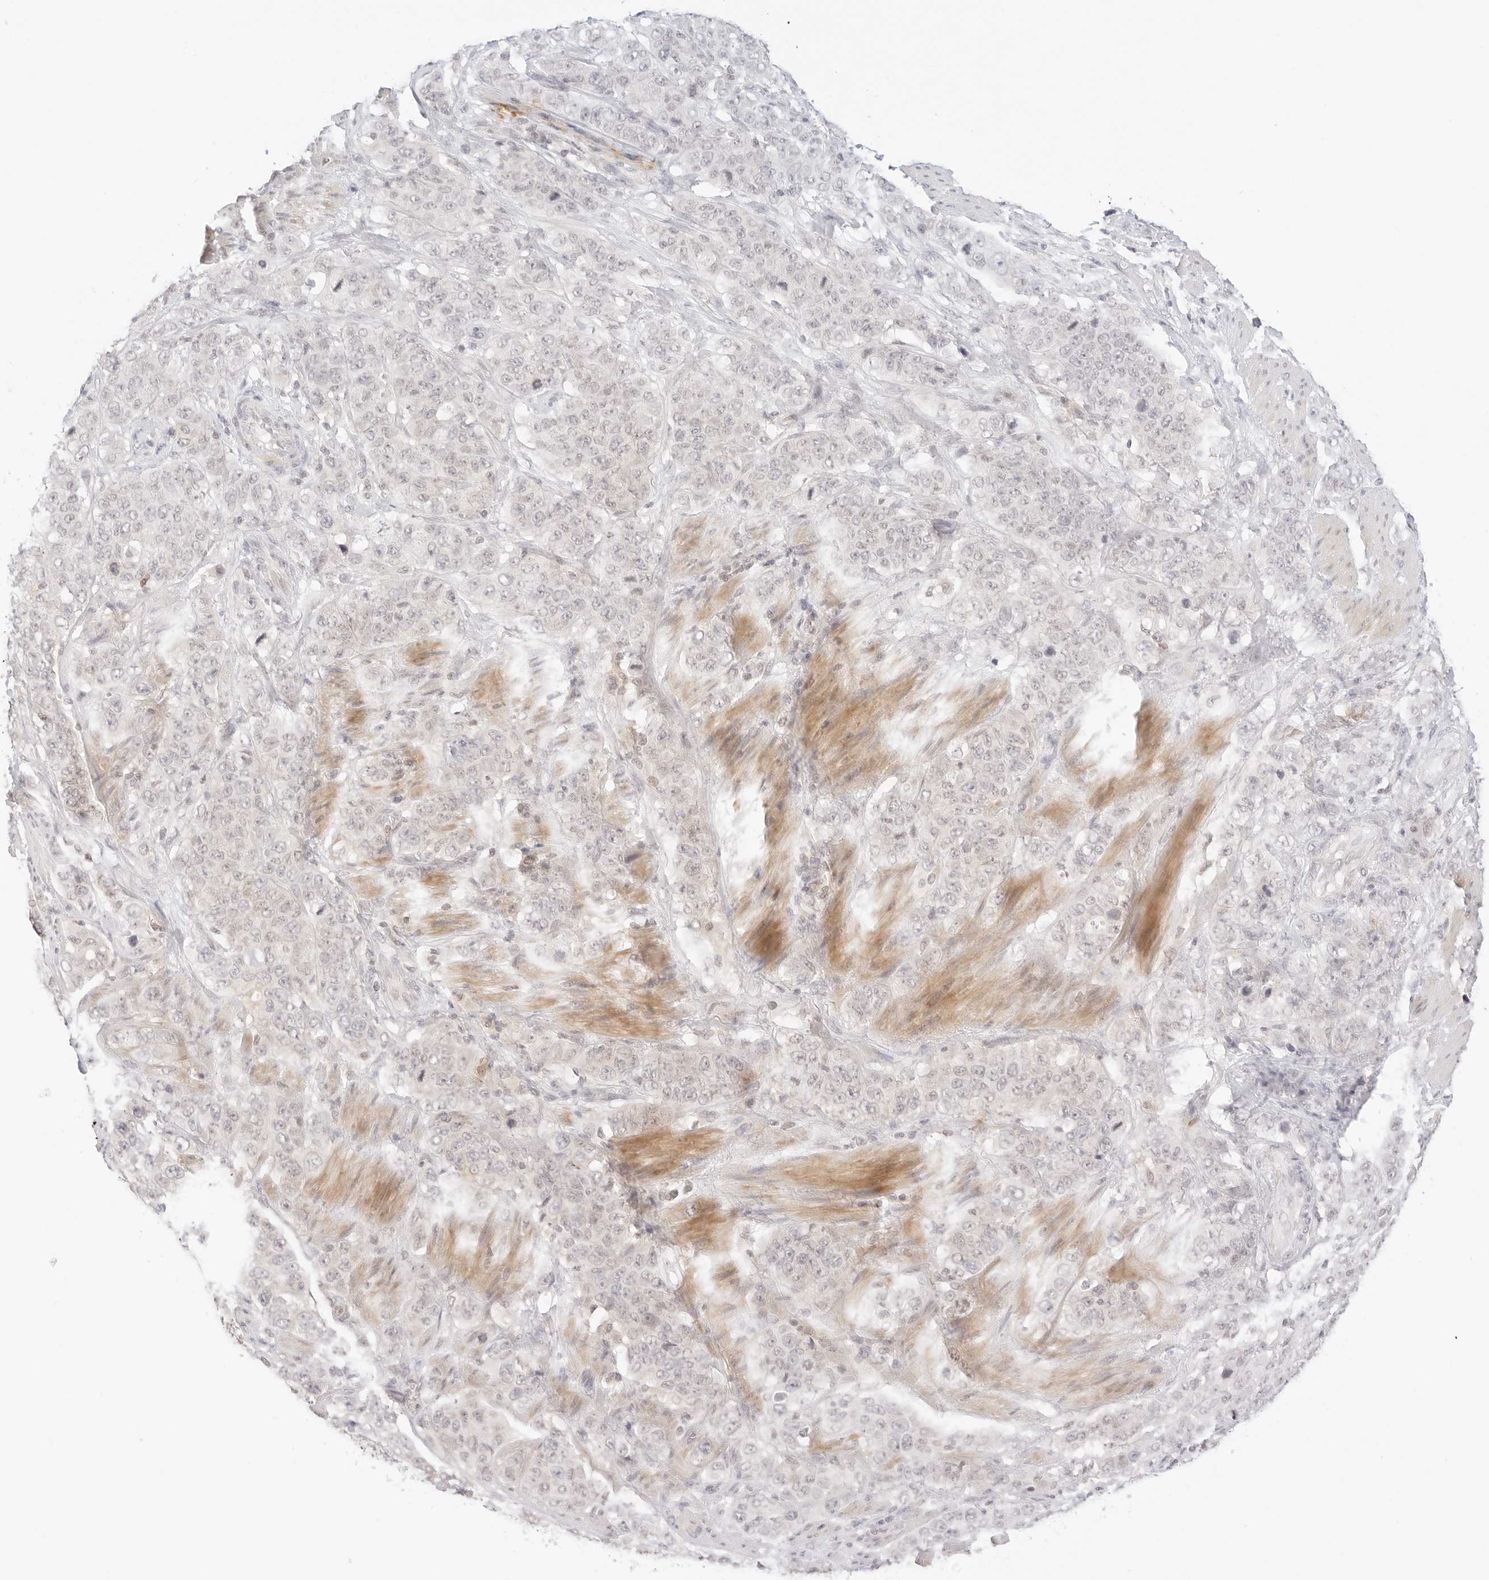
{"staining": {"intensity": "negative", "quantity": "none", "location": "none"}, "tissue": "stomach cancer", "cell_type": "Tumor cells", "image_type": "cancer", "snomed": [{"axis": "morphology", "description": "Adenocarcinoma, NOS"}, {"axis": "topography", "description": "Stomach"}], "caption": "Stomach cancer (adenocarcinoma) was stained to show a protein in brown. There is no significant positivity in tumor cells. (Brightfield microscopy of DAB IHC at high magnification).", "gene": "GNAS", "patient": {"sex": "male", "age": 48}}